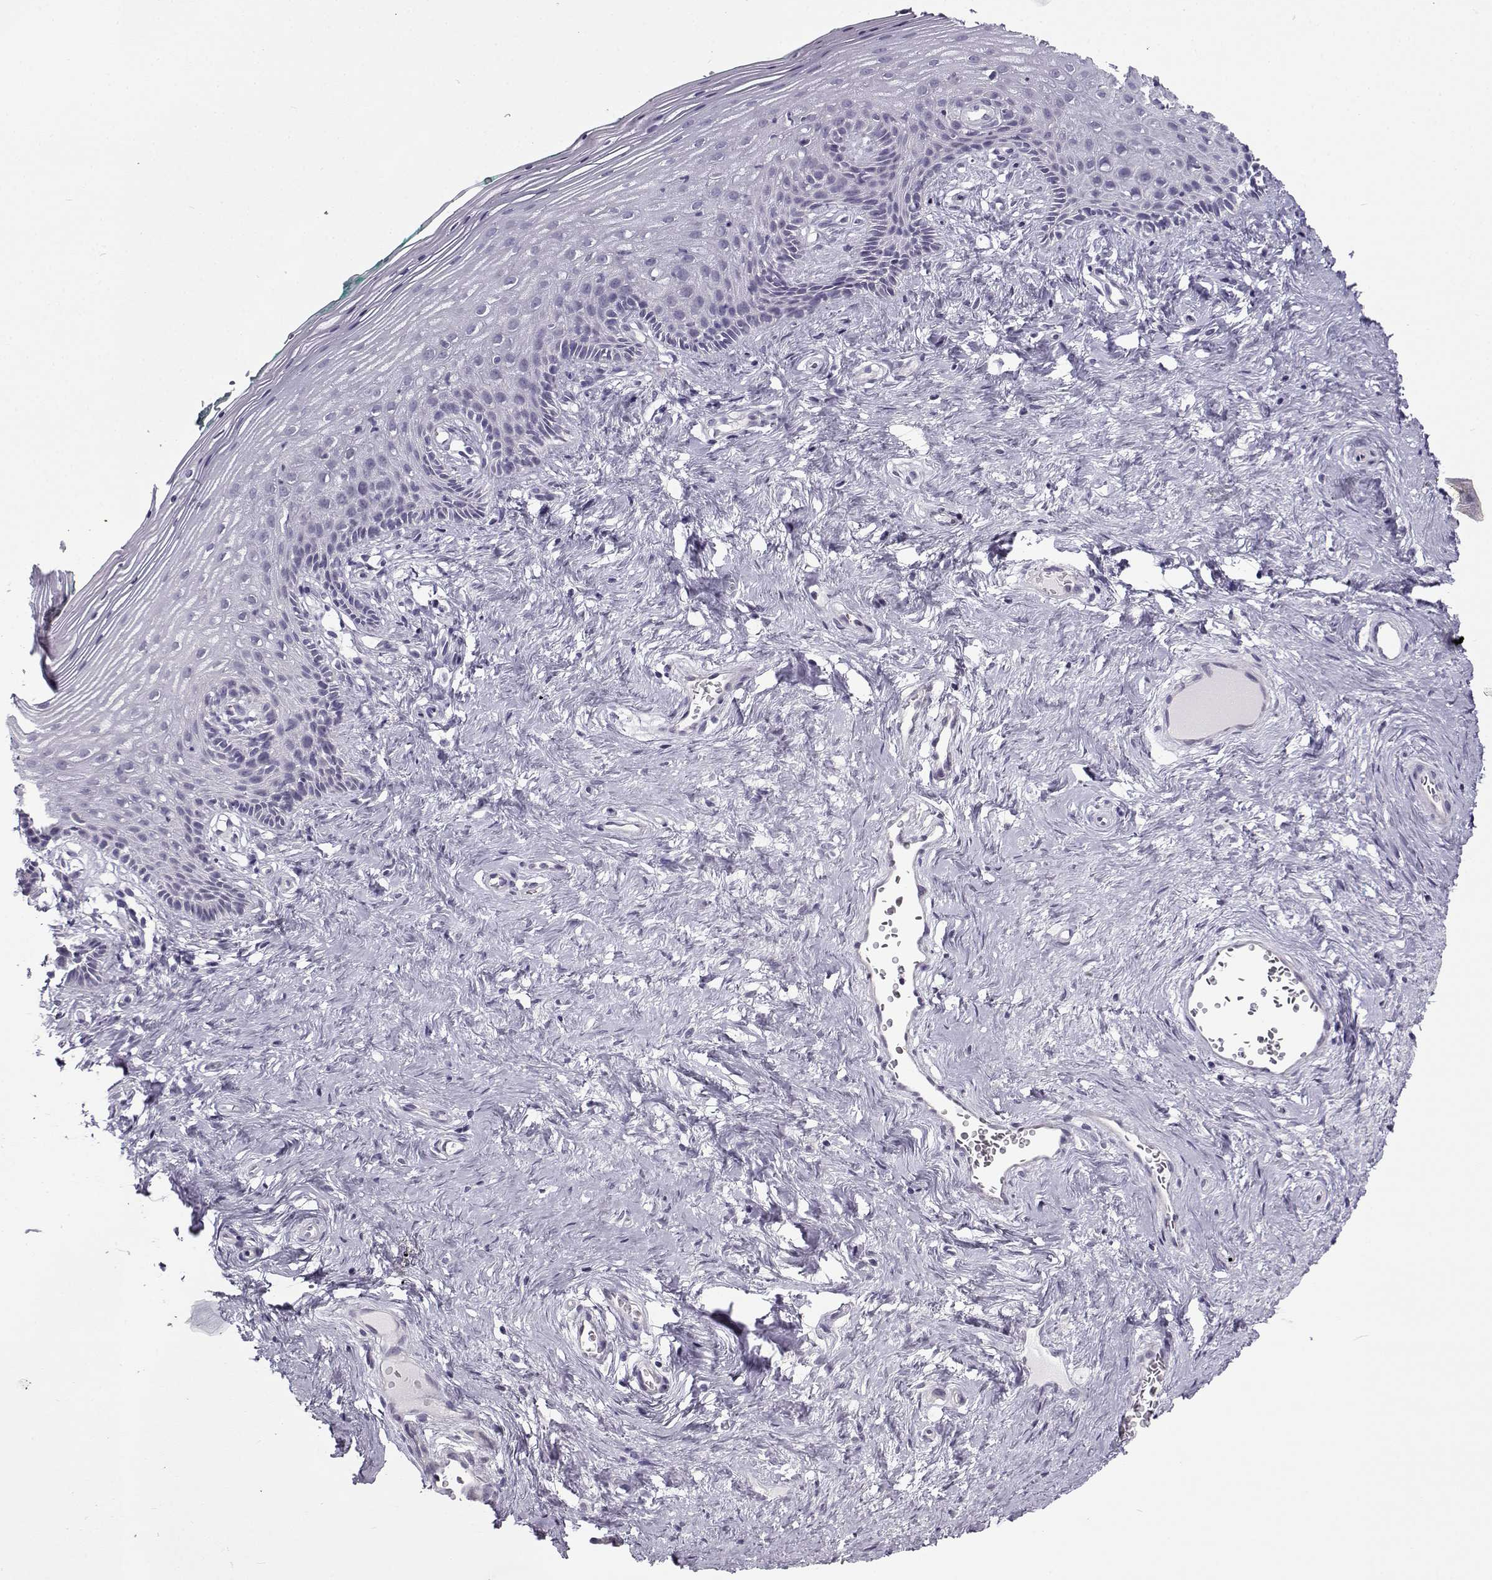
{"staining": {"intensity": "negative", "quantity": "none", "location": "none"}, "tissue": "vagina", "cell_type": "Squamous epithelial cells", "image_type": "normal", "snomed": [{"axis": "morphology", "description": "Normal tissue, NOS"}, {"axis": "topography", "description": "Vagina"}], "caption": "Immunohistochemistry histopathology image of benign vagina: vagina stained with DAB reveals no significant protein positivity in squamous epithelial cells.", "gene": "TEX55", "patient": {"sex": "female", "age": 45}}